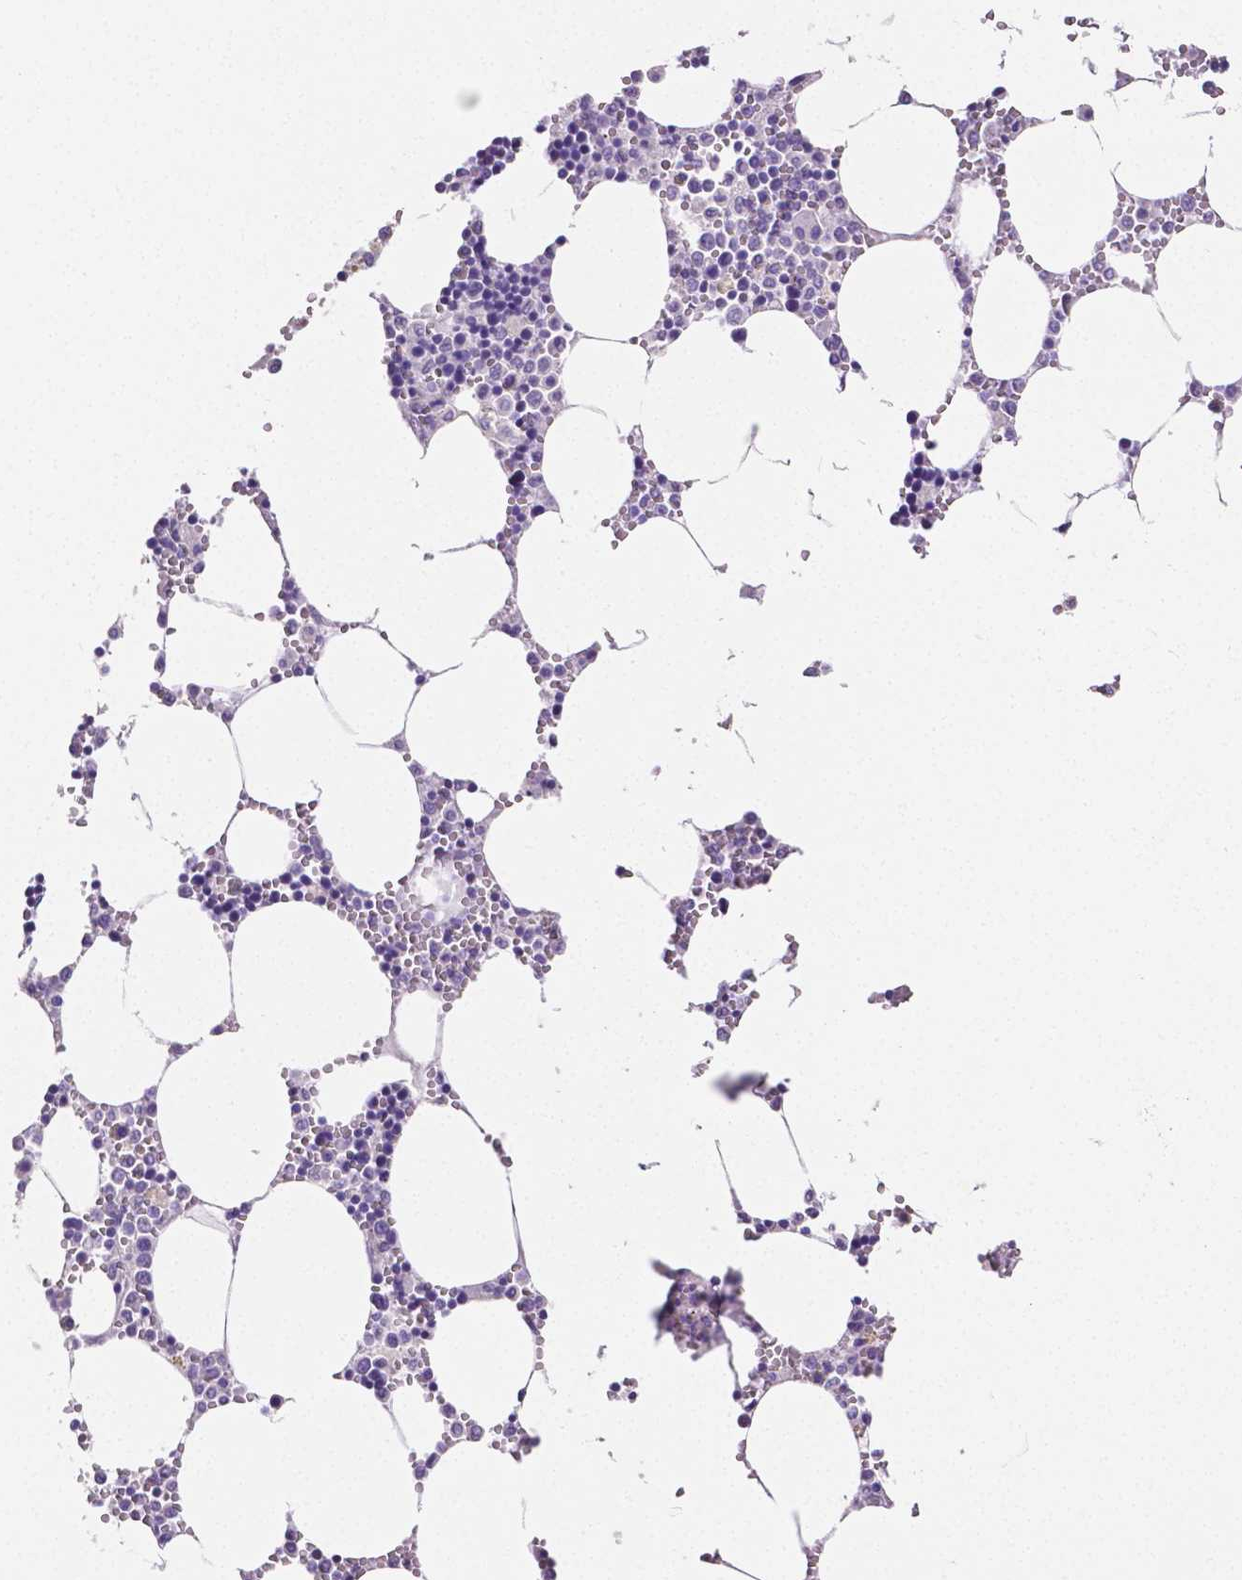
{"staining": {"intensity": "negative", "quantity": "none", "location": "none"}, "tissue": "bone marrow", "cell_type": "Hematopoietic cells", "image_type": "normal", "snomed": [{"axis": "morphology", "description": "Normal tissue, NOS"}, {"axis": "topography", "description": "Bone marrow"}], "caption": "The micrograph demonstrates no staining of hematopoietic cells in normal bone marrow. The staining is performed using DAB (3,3'-diaminobenzidine) brown chromogen with nuclei counter-stained in using hematoxylin.", "gene": "SLC22A2", "patient": {"sex": "male", "age": 54}}